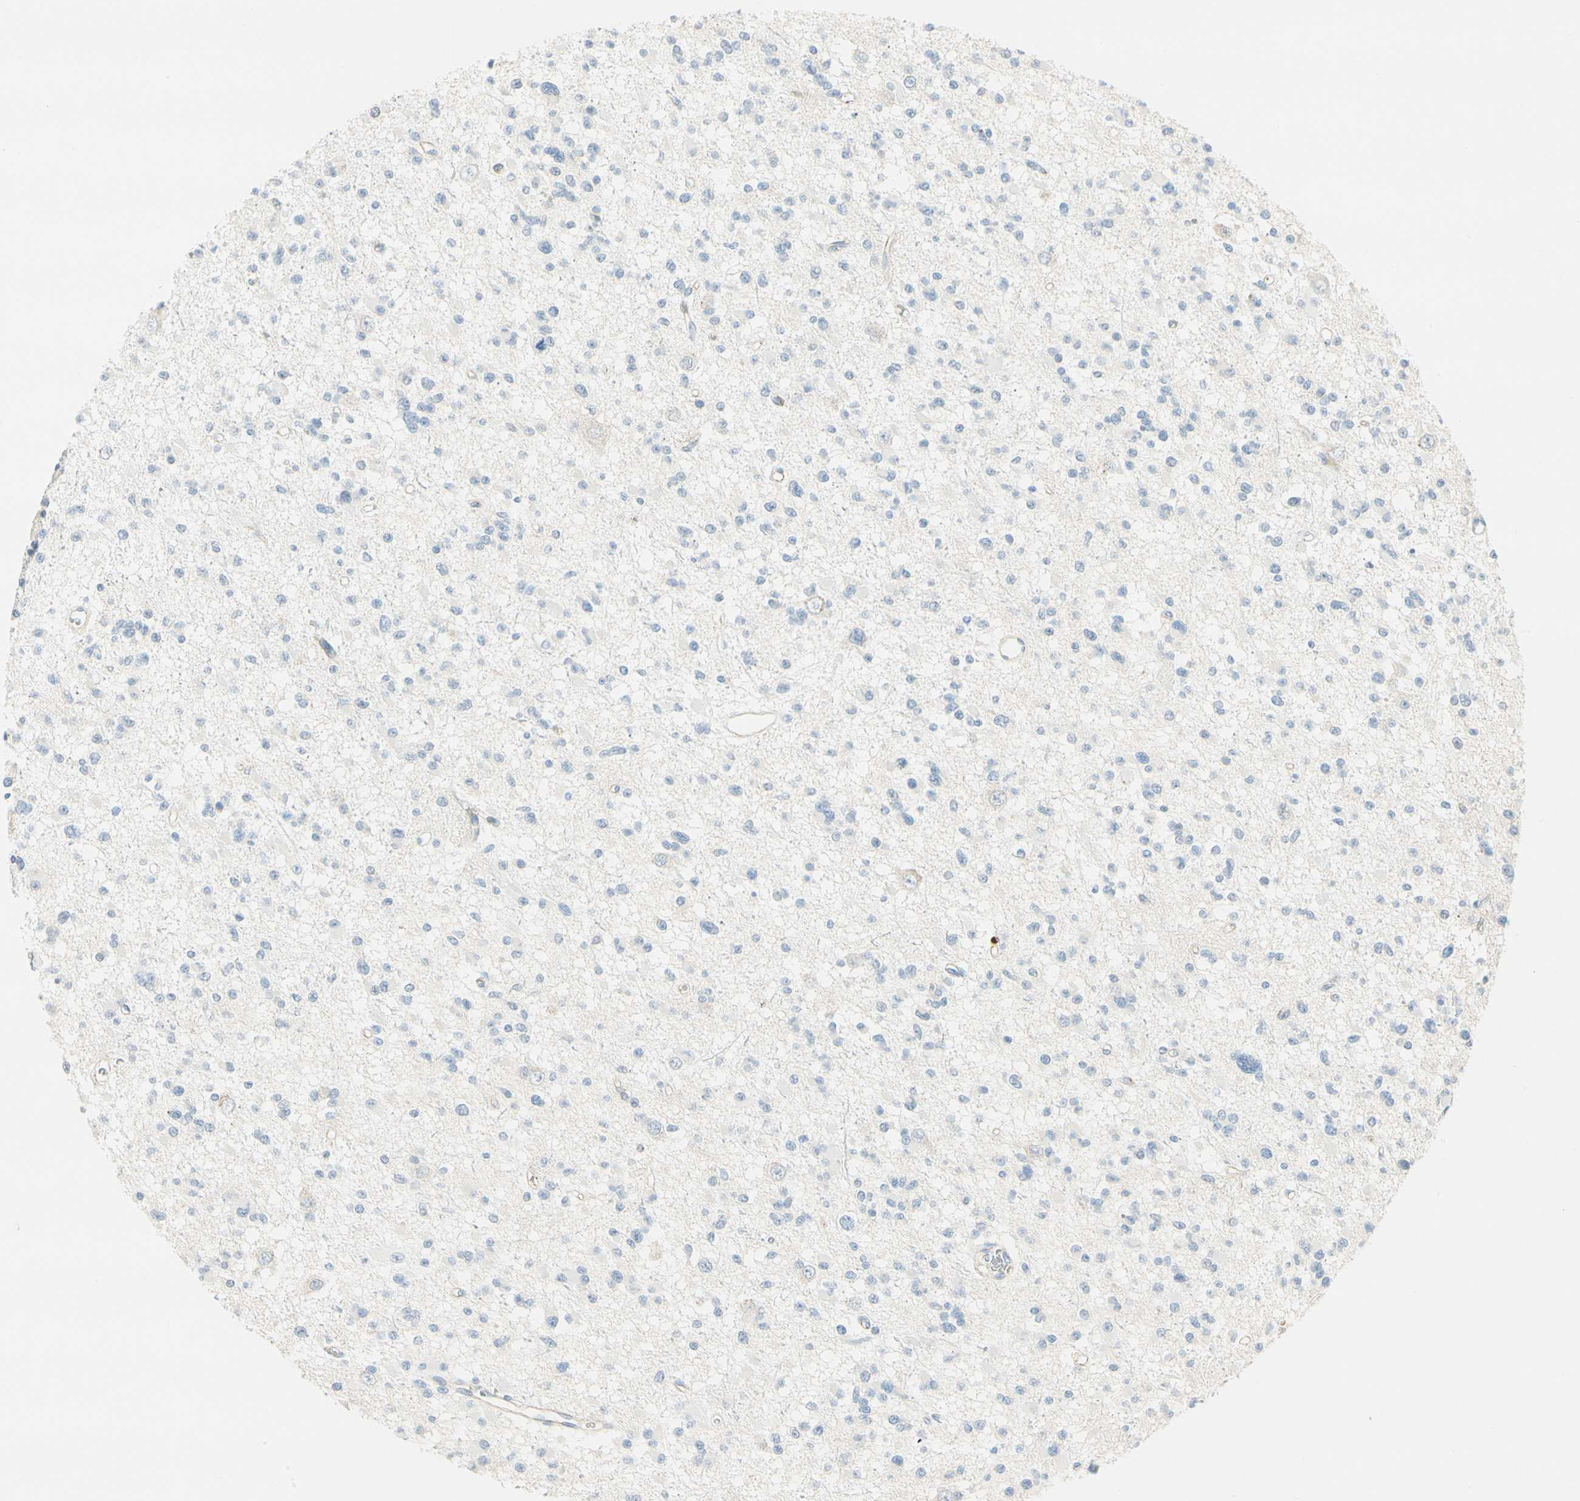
{"staining": {"intensity": "weak", "quantity": "<25%", "location": "cytoplasmic/membranous"}, "tissue": "glioma", "cell_type": "Tumor cells", "image_type": "cancer", "snomed": [{"axis": "morphology", "description": "Glioma, malignant, Low grade"}, {"axis": "topography", "description": "Brain"}], "caption": "Immunohistochemical staining of human glioma exhibits no significant positivity in tumor cells.", "gene": "VPS9D1", "patient": {"sex": "female", "age": 22}}